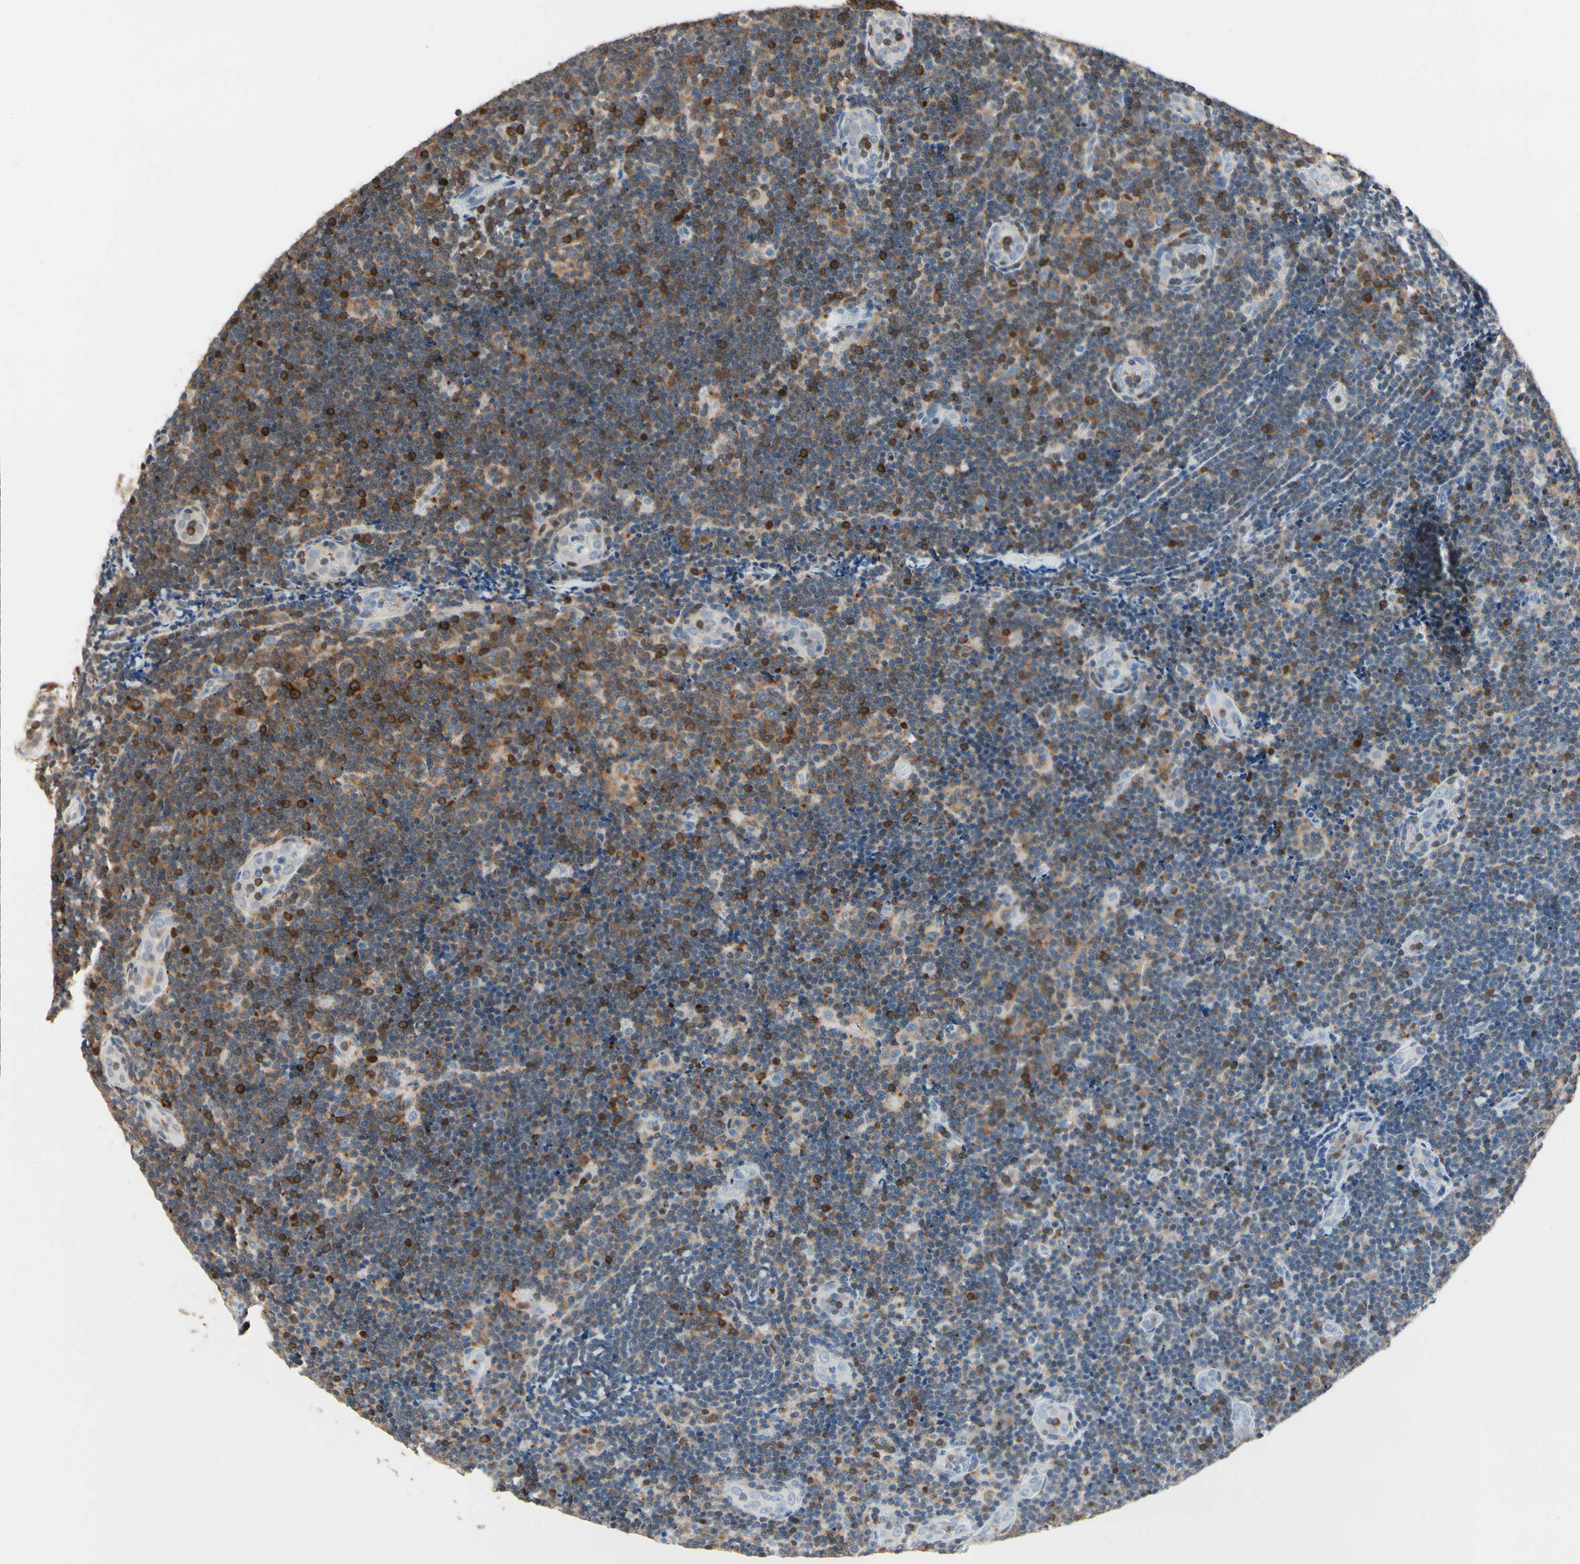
{"staining": {"intensity": "moderate", "quantity": ">75%", "location": "cytoplasmic/membranous"}, "tissue": "lymphoma", "cell_type": "Tumor cells", "image_type": "cancer", "snomed": [{"axis": "morphology", "description": "Malignant lymphoma, non-Hodgkin's type, Low grade"}, {"axis": "topography", "description": "Lymph node"}], "caption": "Lymphoma stained for a protein (brown) shows moderate cytoplasmic/membranous positive positivity in about >75% of tumor cells.", "gene": "NFATC2", "patient": {"sex": "male", "age": 83}}